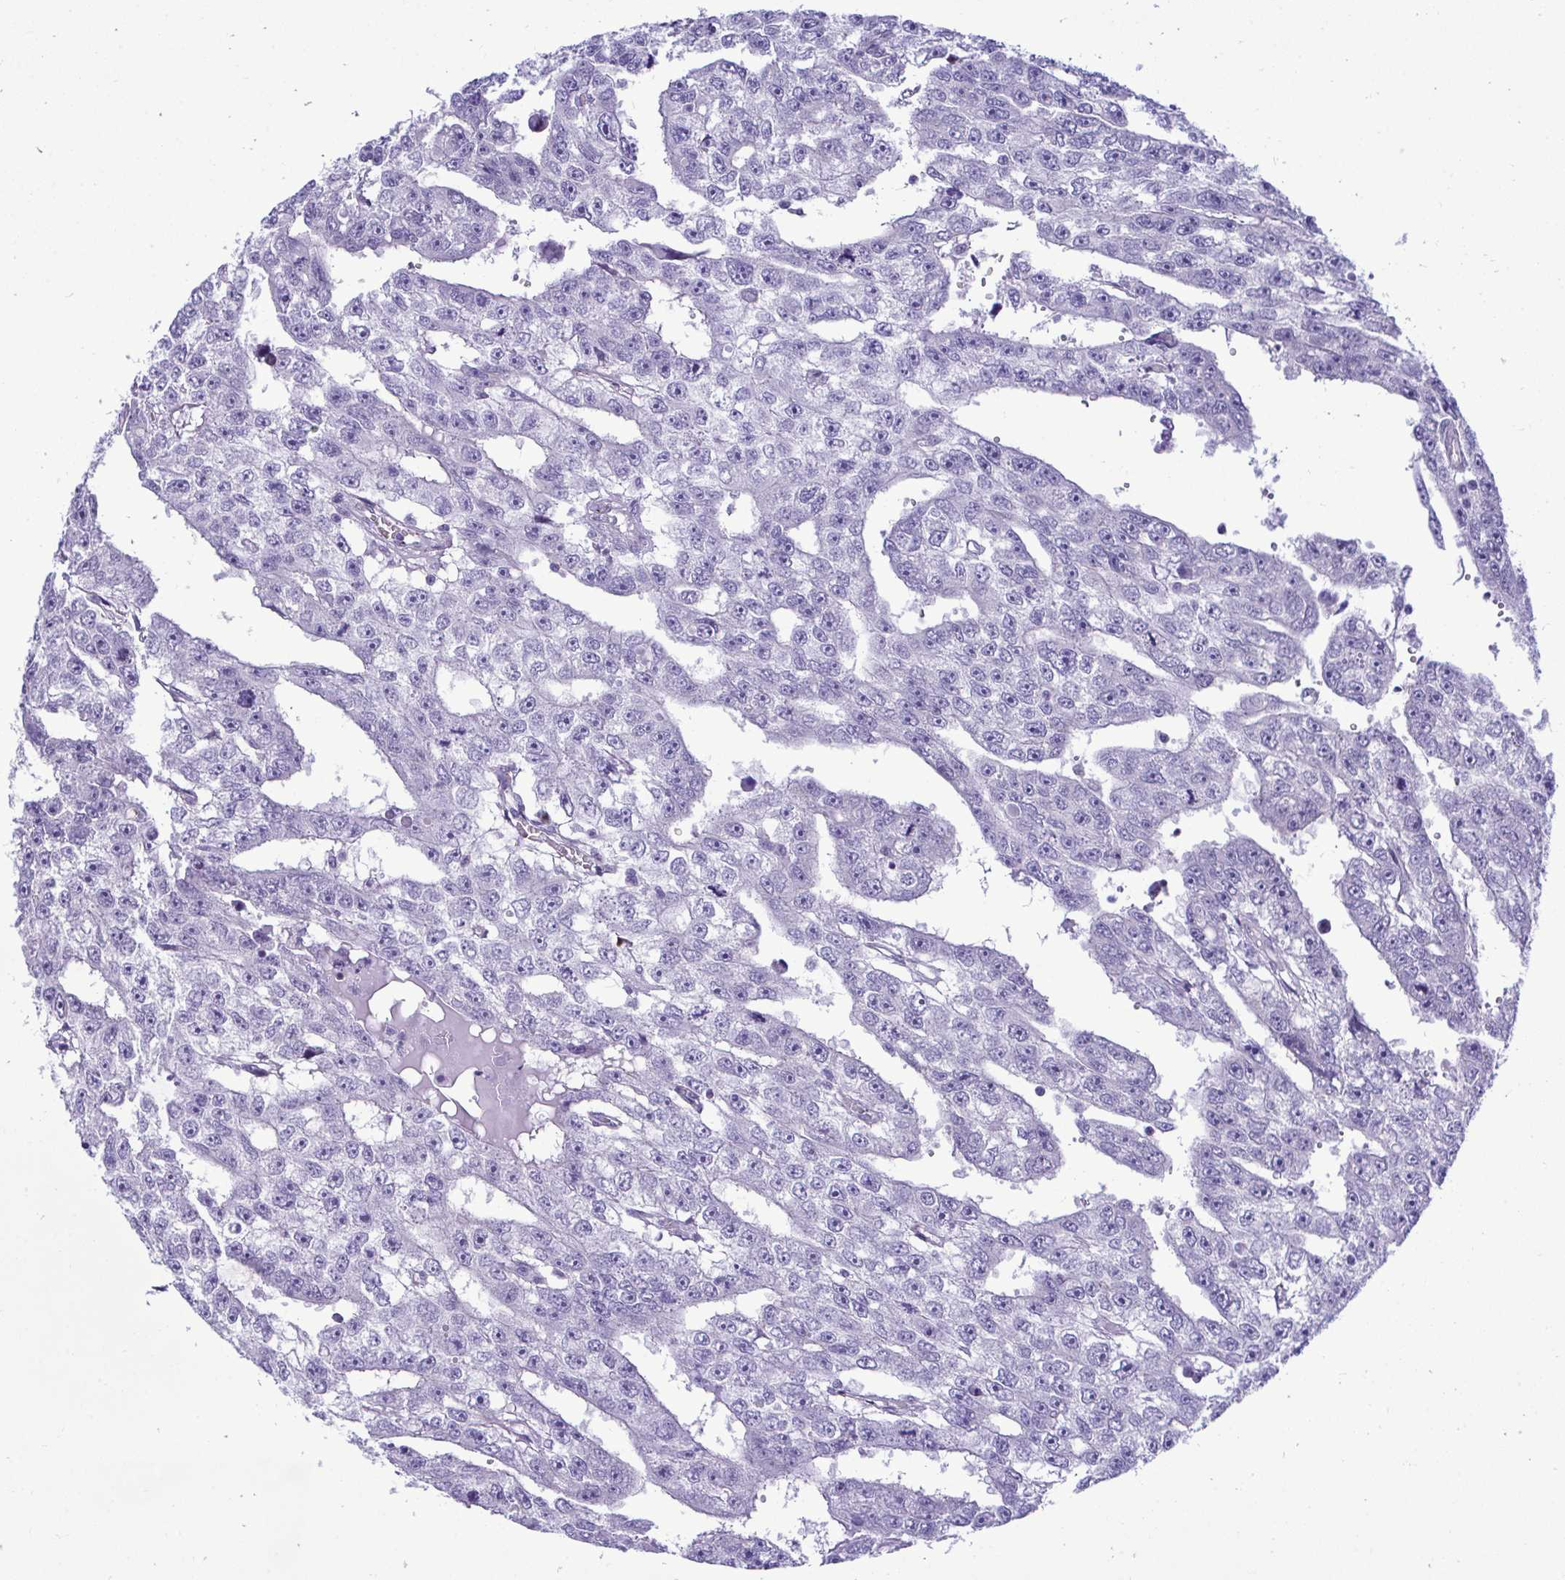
{"staining": {"intensity": "negative", "quantity": "none", "location": "none"}, "tissue": "testis cancer", "cell_type": "Tumor cells", "image_type": "cancer", "snomed": [{"axis": "morphology", "description": "Carcinoma, Embryonal, NOS"}, {"axis": "topography", "description": "Testis"}], "caption": "Immunohistochemistry (IHC) histopathology image of neoplastic tissue: human testis cancer stained with DAB (3,3'-diaminobenzidine) displays no significant protein expression in tumor cells.", "gene": "SLC25A51", "patient": {"sex": "male", "age": 20}}